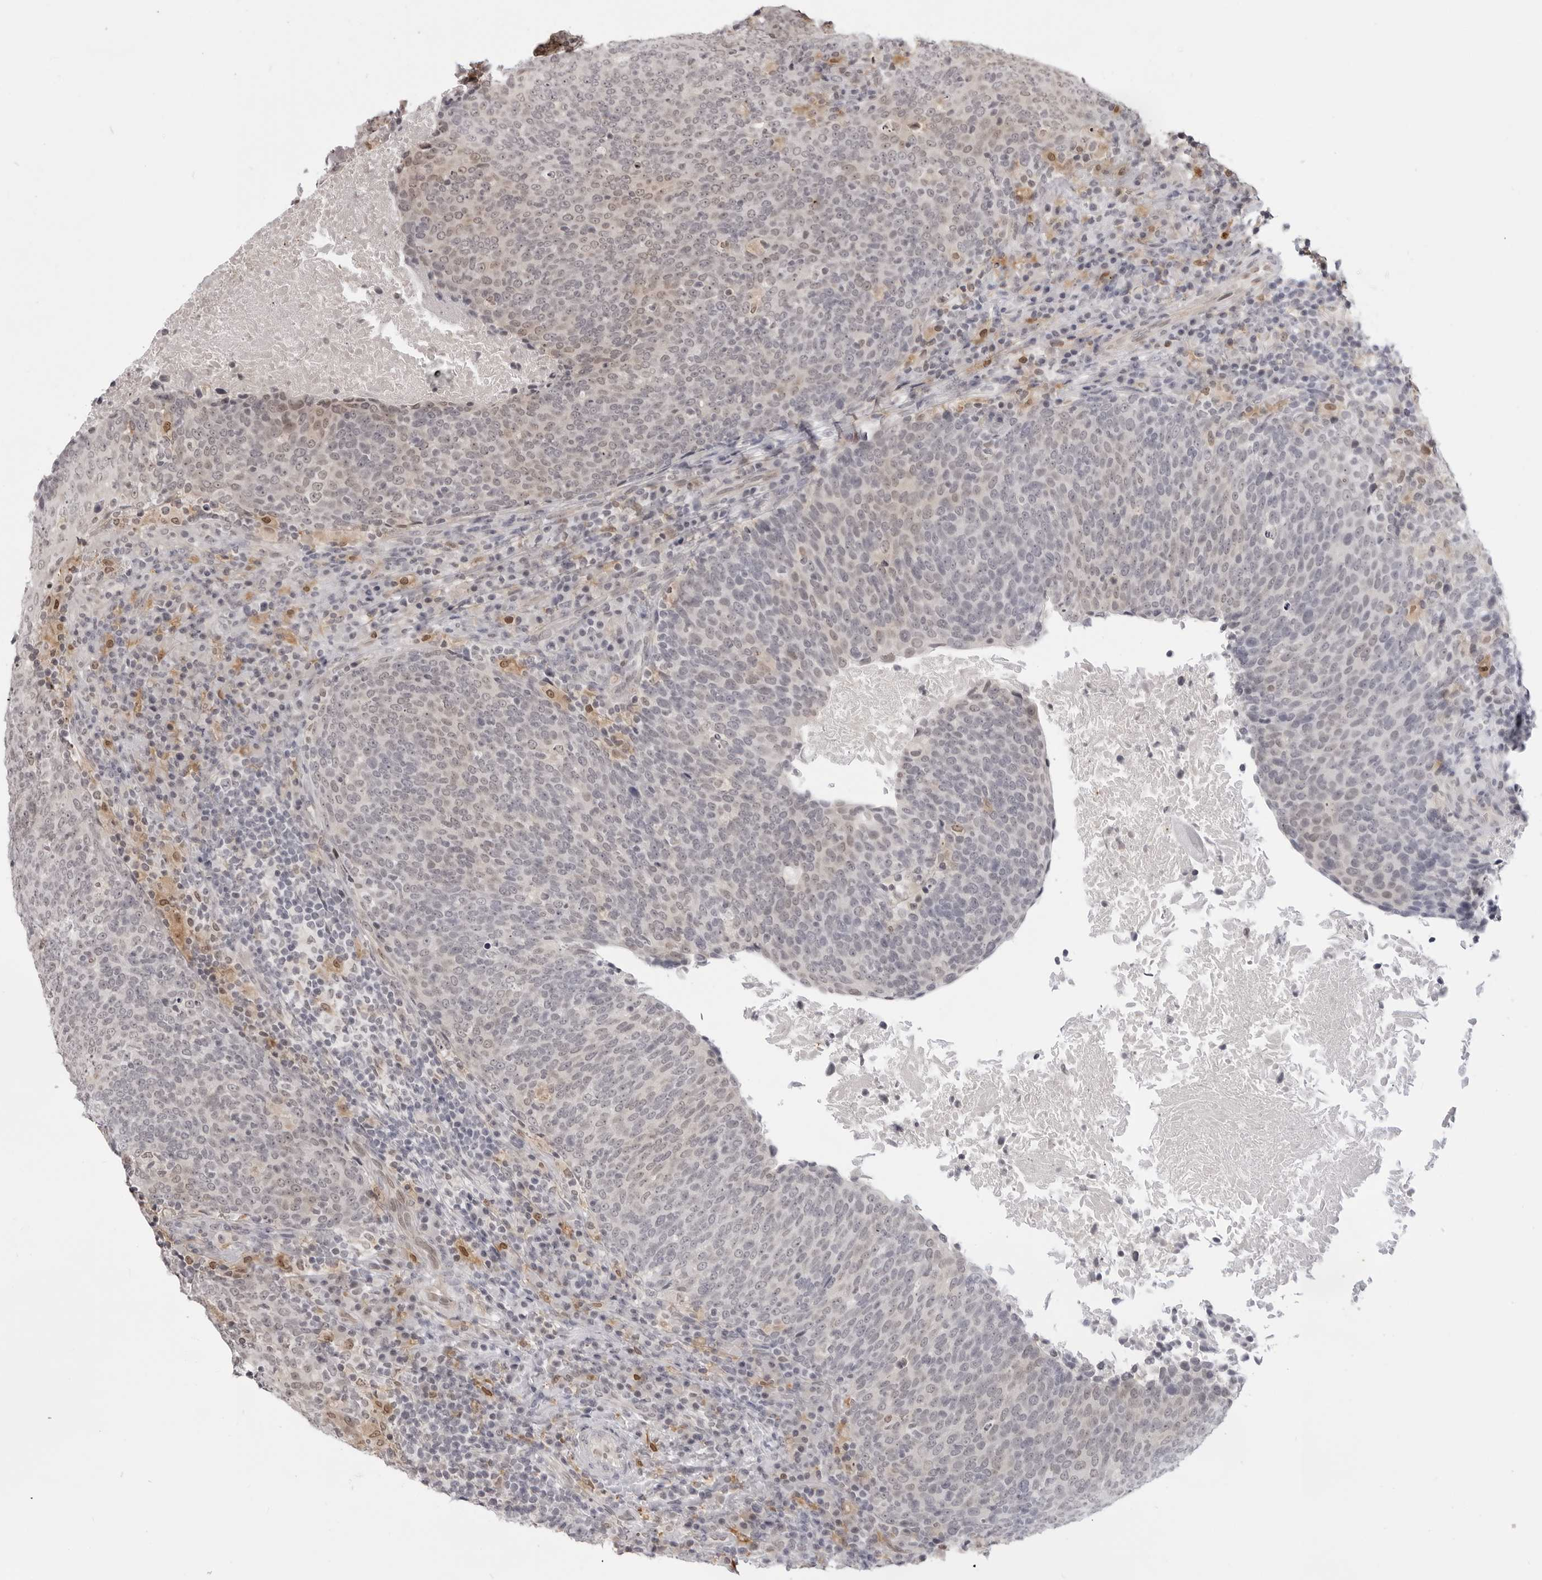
{"staining": {"intensity": "moderate", "quantity": "<25%", "location": "nuclear"}, "tissue": "head and neck cancer", "cell_type": "Tumor cells", "image_type": "cancer", "snomed": [{"axis": "morphology", "description": "Squamous cell carcinoma, NOS"}, {"axis": "morphology", "description": "Squamous cell carcinoma, metastatic, NOS"}, {"axis": "topography", "description": "Lymph node"}, {"axis": "topography", "description": "Head-Neck"}], "caption": "Immunohistochemistry (IHC) histopathology image of neoplastic tissue: head and neck squamous cell carcinoma stained using immunohistochemistry (IHC) shows low levels of moderate protein expression localized specifically in the nuclear of tumor cells, appearing as a nuclear brown color.", "gene": "SRGAP2", "patient": {"sex": "male", "age": 62}}